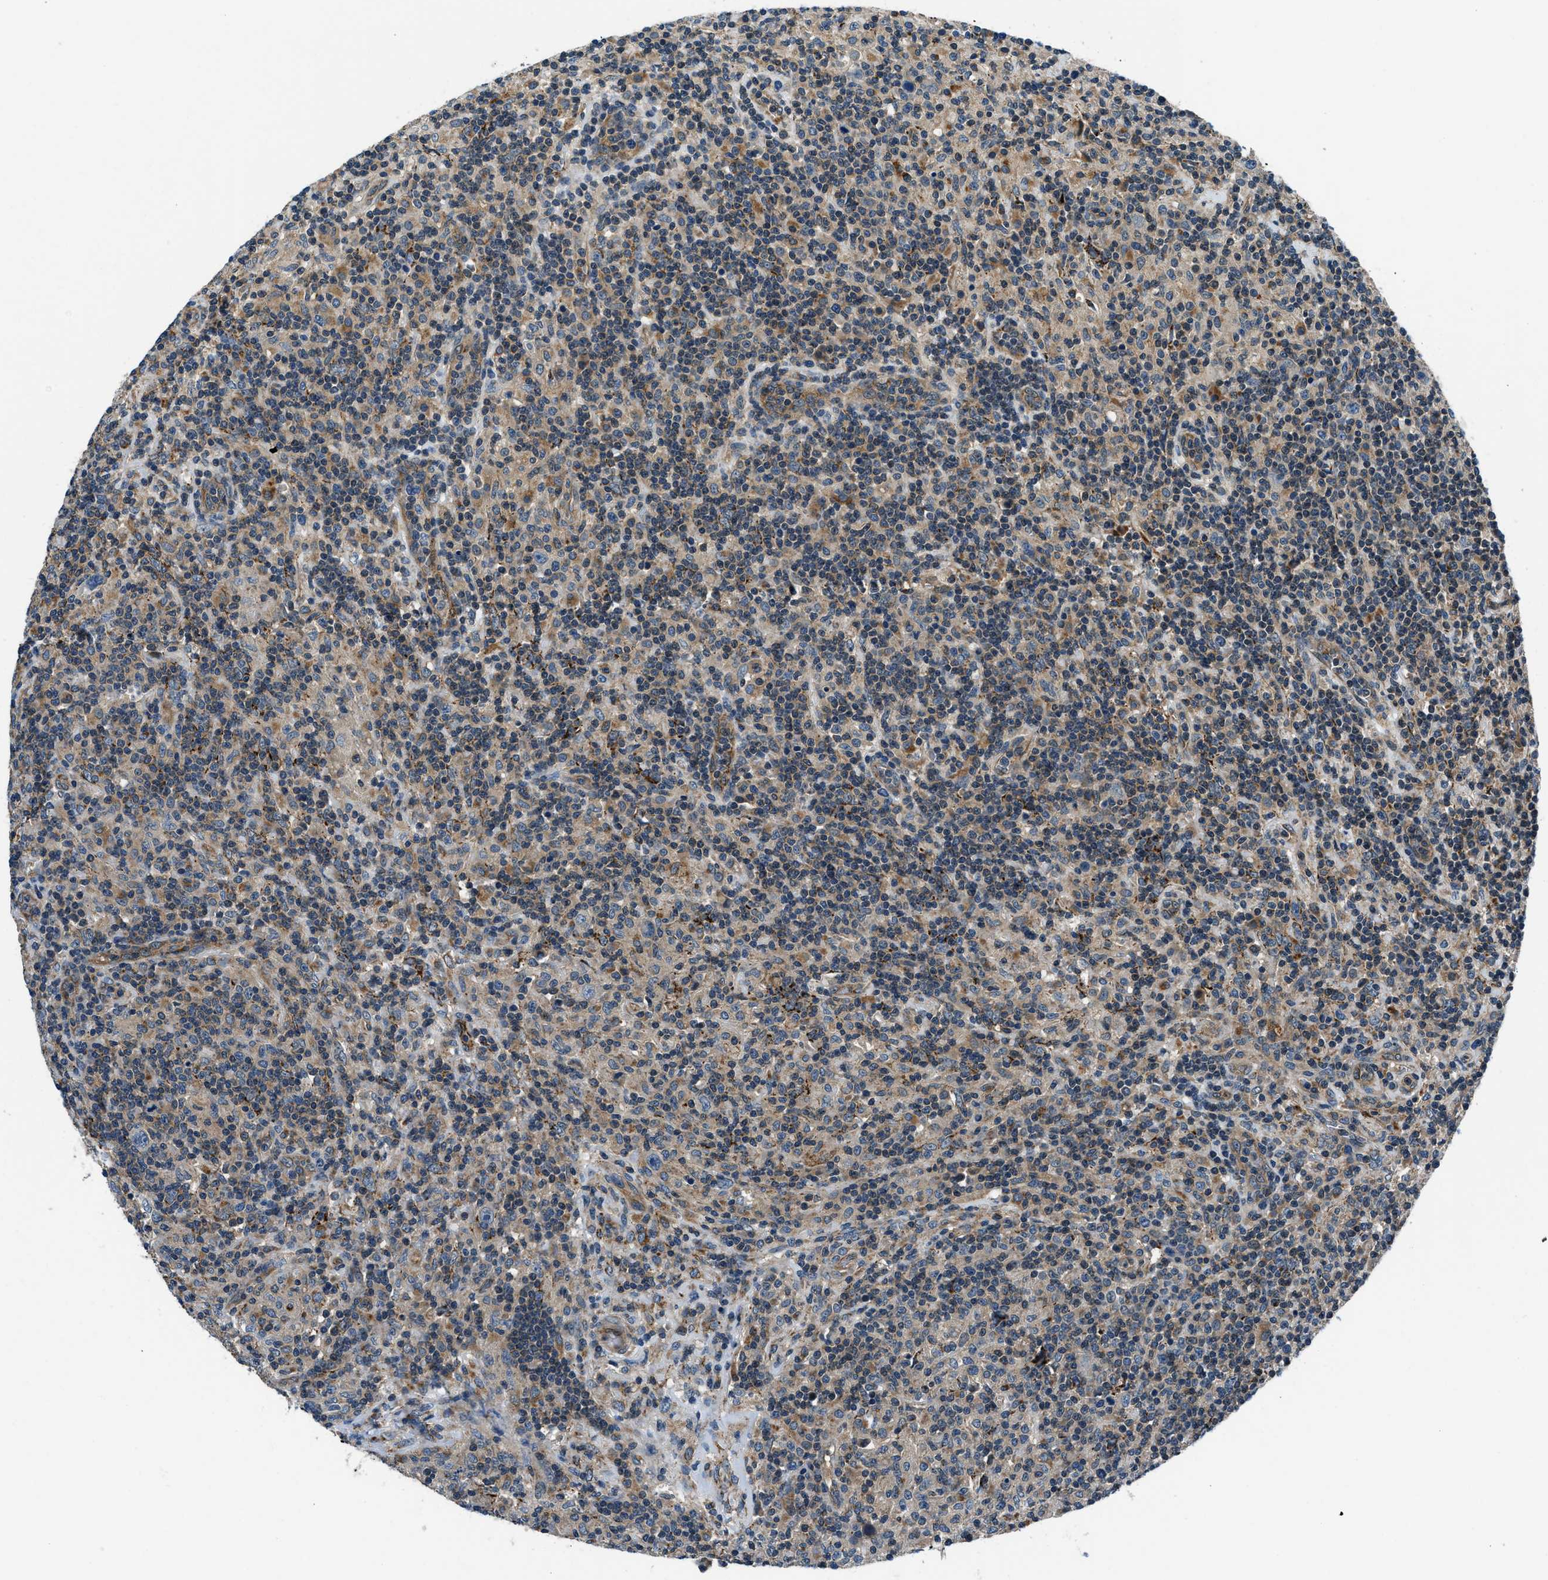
{"staining": {"intensity": "negative", "quantity": "none", "location": "none"}, "tissue": "lymphoma", "cell_type": "Tumor cells", "image_type": "cancer", "snomed": [{"axis": "morphology", "description": "Hodgkin's disease, NOS"}, {"axis": "topography", "description": "Lymph node"}], "caption": "Histopathology image shows no significant protein positivity in tumor cells of lymphoma.", "gene": "SLC19A2", "patient": {"sex": "male", "age": 70}}